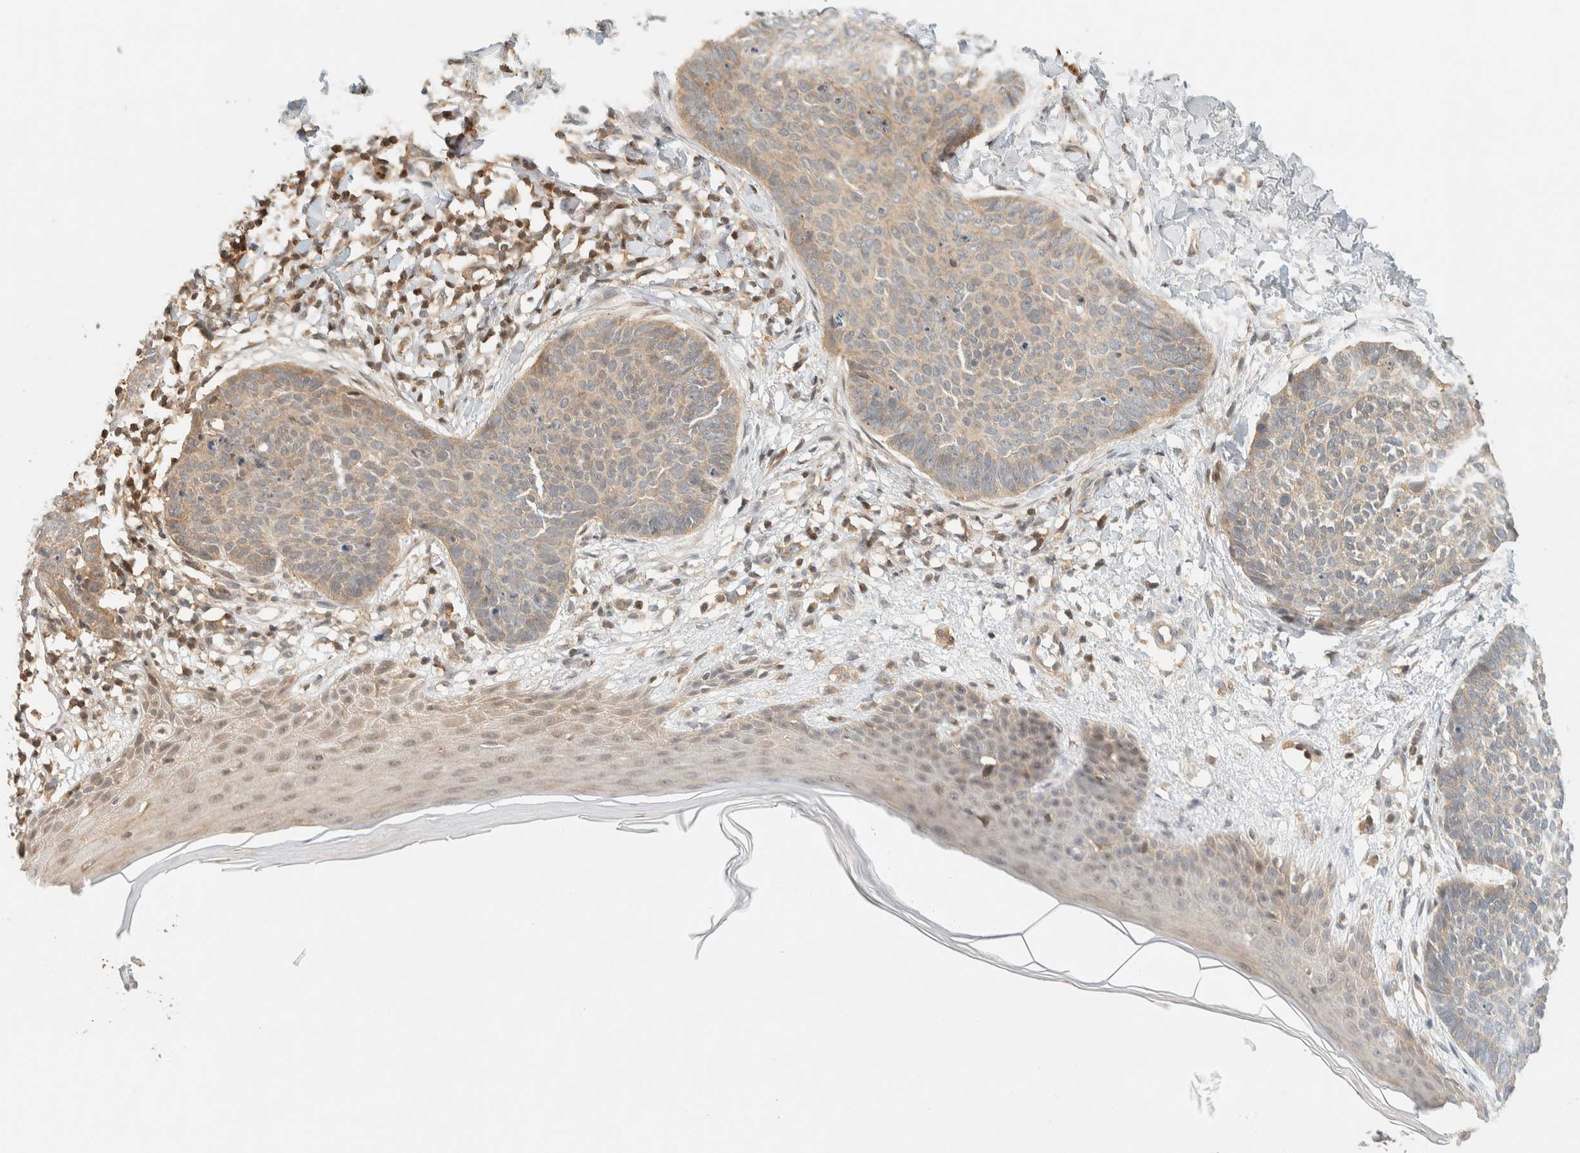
{"staining": {"intensity": "weak", "quantity": "25%-75%", "location": "cytoplasmic/membranous"}, "tissue": "skin cancer", "cell_type": "Tumor cells", "image_type": "cancer", "snomed": [{"axis": "morphology", "description": "Normal tissue, NOS"}, {"axis": "morphology", "description": "Basal cell carcinoma"}, {"axis": "topography", "description": "Skin"}], "caption": "Brown immunohistochemical staining in human skin basal cell carcinoma shows weak cytoplasmic/membranous expression in approximately 25%-75% of tumor cells.", "gene": "ARFGEF1", "patient": {"sex": "male", "age": 50}}